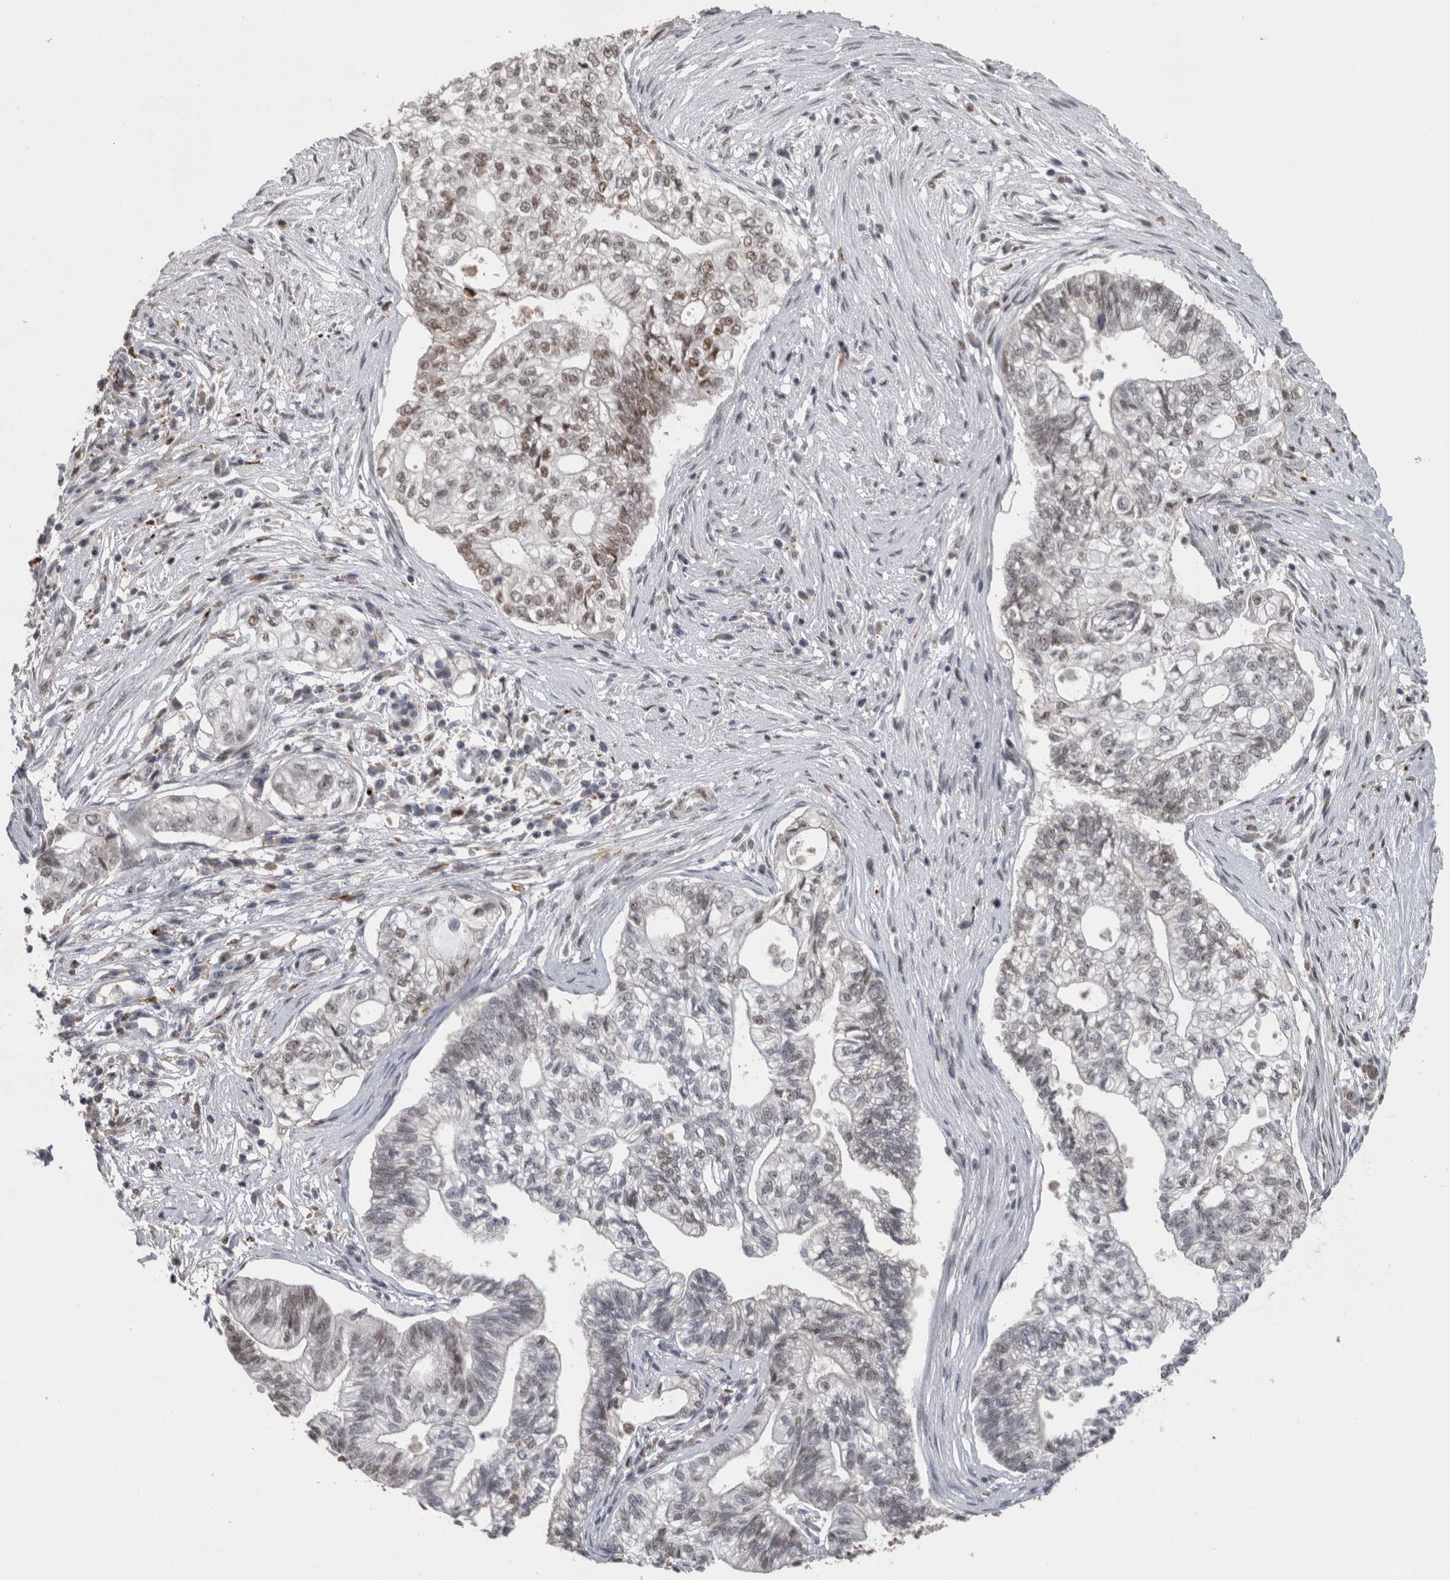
{"staining": {"intensity": "strong", "quantity": "25%-75%", "location": "nuclear"}, "tissue": "pancreatic cancer", "cell_type": "Tumor cells", "image_type": "cancer", "snomed": [{"axis": "morphology", "description": "Adenocarcinoma, NOS"}, {"axis": "topography", "description": "Pancreas"}], "caption": "IHC staining of pancreatic cancer, which reveals high levels of strong nuclear staining in about 25%-75% of tumor cells indicating strong nuclear protein positivity. The staining was performed using DAB (brown) for protein detection and nuclei were counterstained in hematoxylin (blue).", "gene": "POLD2", "patient": {"sex": "male", "age": 72}}